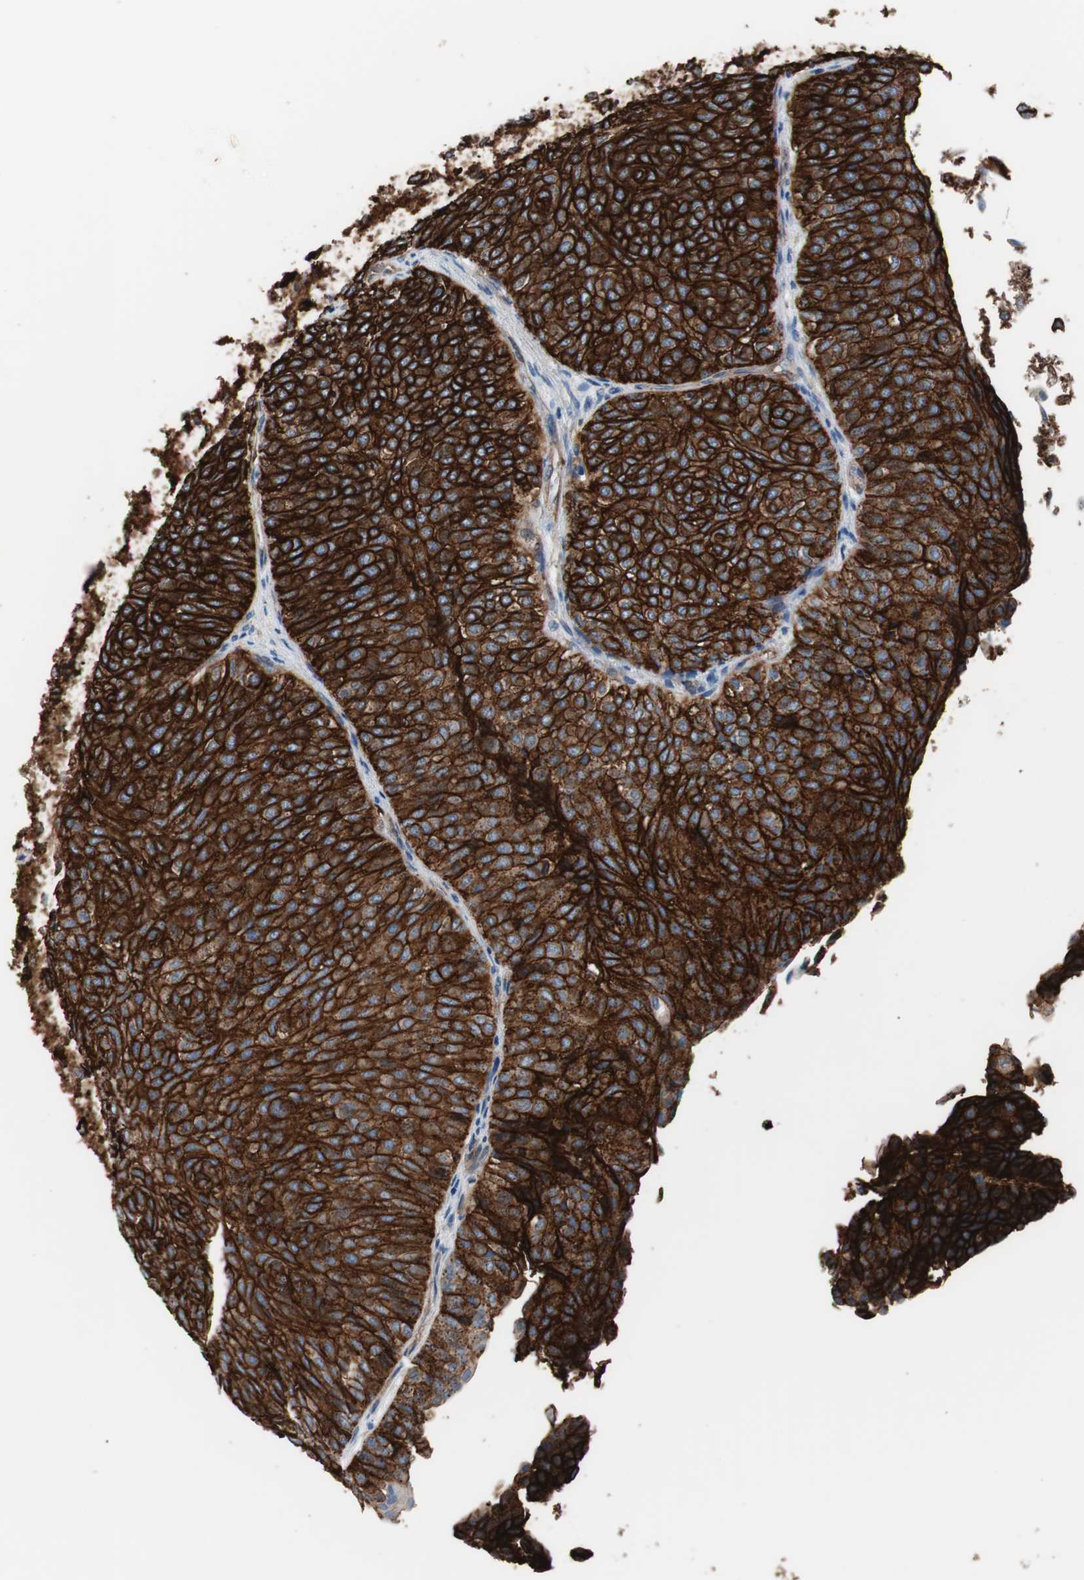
{"staining": {"intensity": "strong", "quantity": ">75%", "location": "cytoplasmic/membranous"}, "tissue": "urothelial cancer", "cell_type": "Tumor cells", "image_type": "cancer", "snomed": [{"axis": "morphology", "description": "Urothelial carcinoma, Low grade"}, {"axis": "topography", "description": "Urinary bladder"}], "caption": "This image shows immunohistochemistry (IHC) staining of low-grade urothelial carcinoma, with high strong cytoplasmic/membranous staining in about >75% of tumor cells.", "gene": "GPR160", "patient": {"sex": "male", "age": 78}}